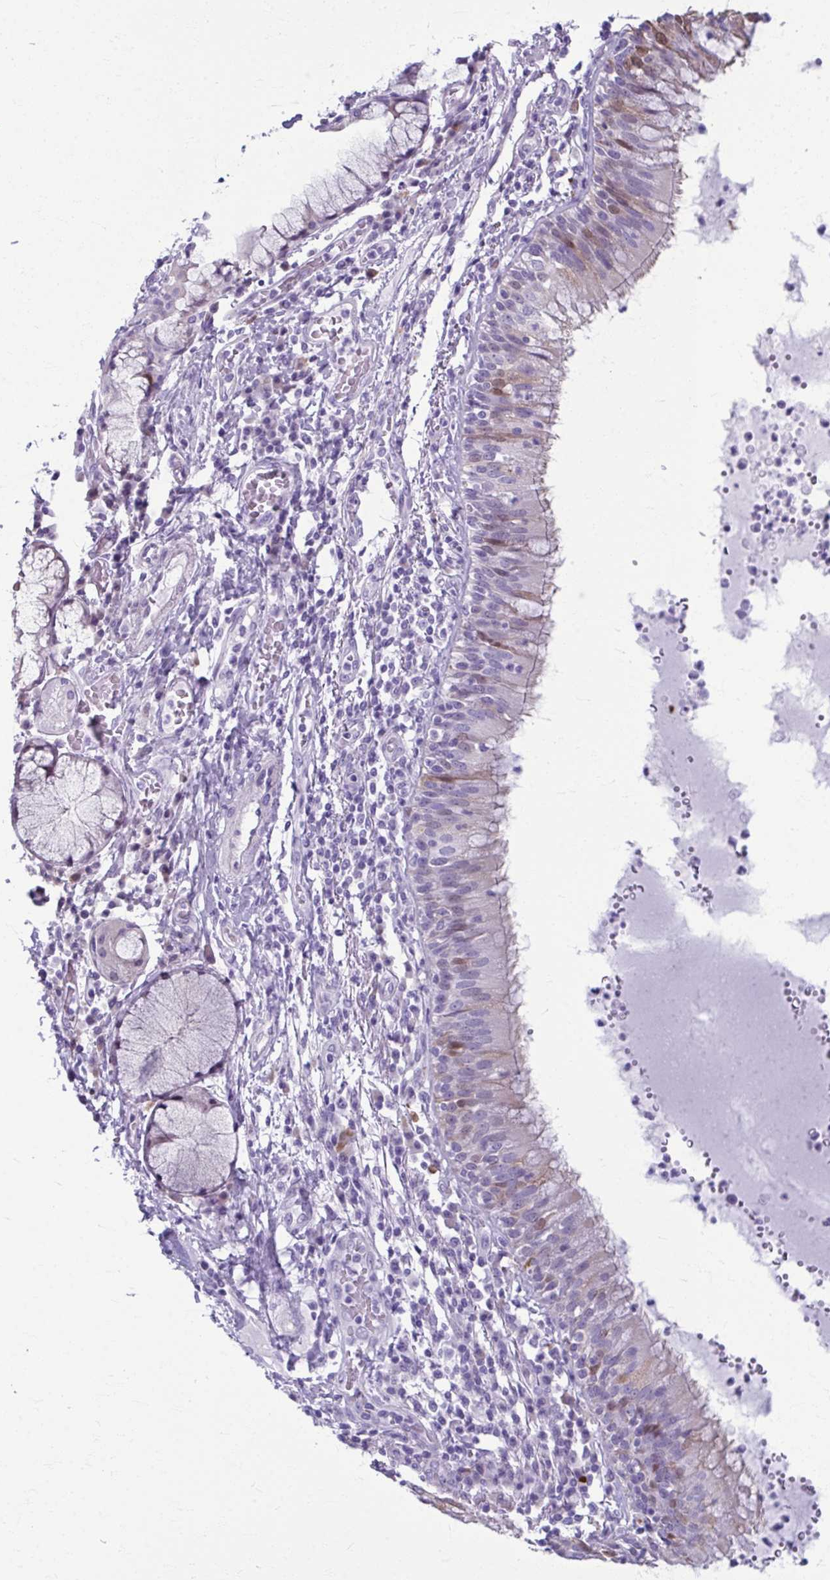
{"staining": {"intensity": "weak", "quantity": "<25%", "location": "cytoplasmic/membranous"}, "tissue": "bronchus", "cell_type": "Respiratory epithelial cells", "image_type": "normal", "snomed": [{"axis": "morphology", "description": "Normal tissue, NOS"}, {"axis": "topography", "description": "Cartilage tissue"}, {"axis": "topography", "description": "Bronchus"}], "caption": "Image shows no protein staining in respiratory epithelial cells of unremarkable bronchus.", "gene": "SERPINI1", "patient": {"sex": "male", "age": 56}}